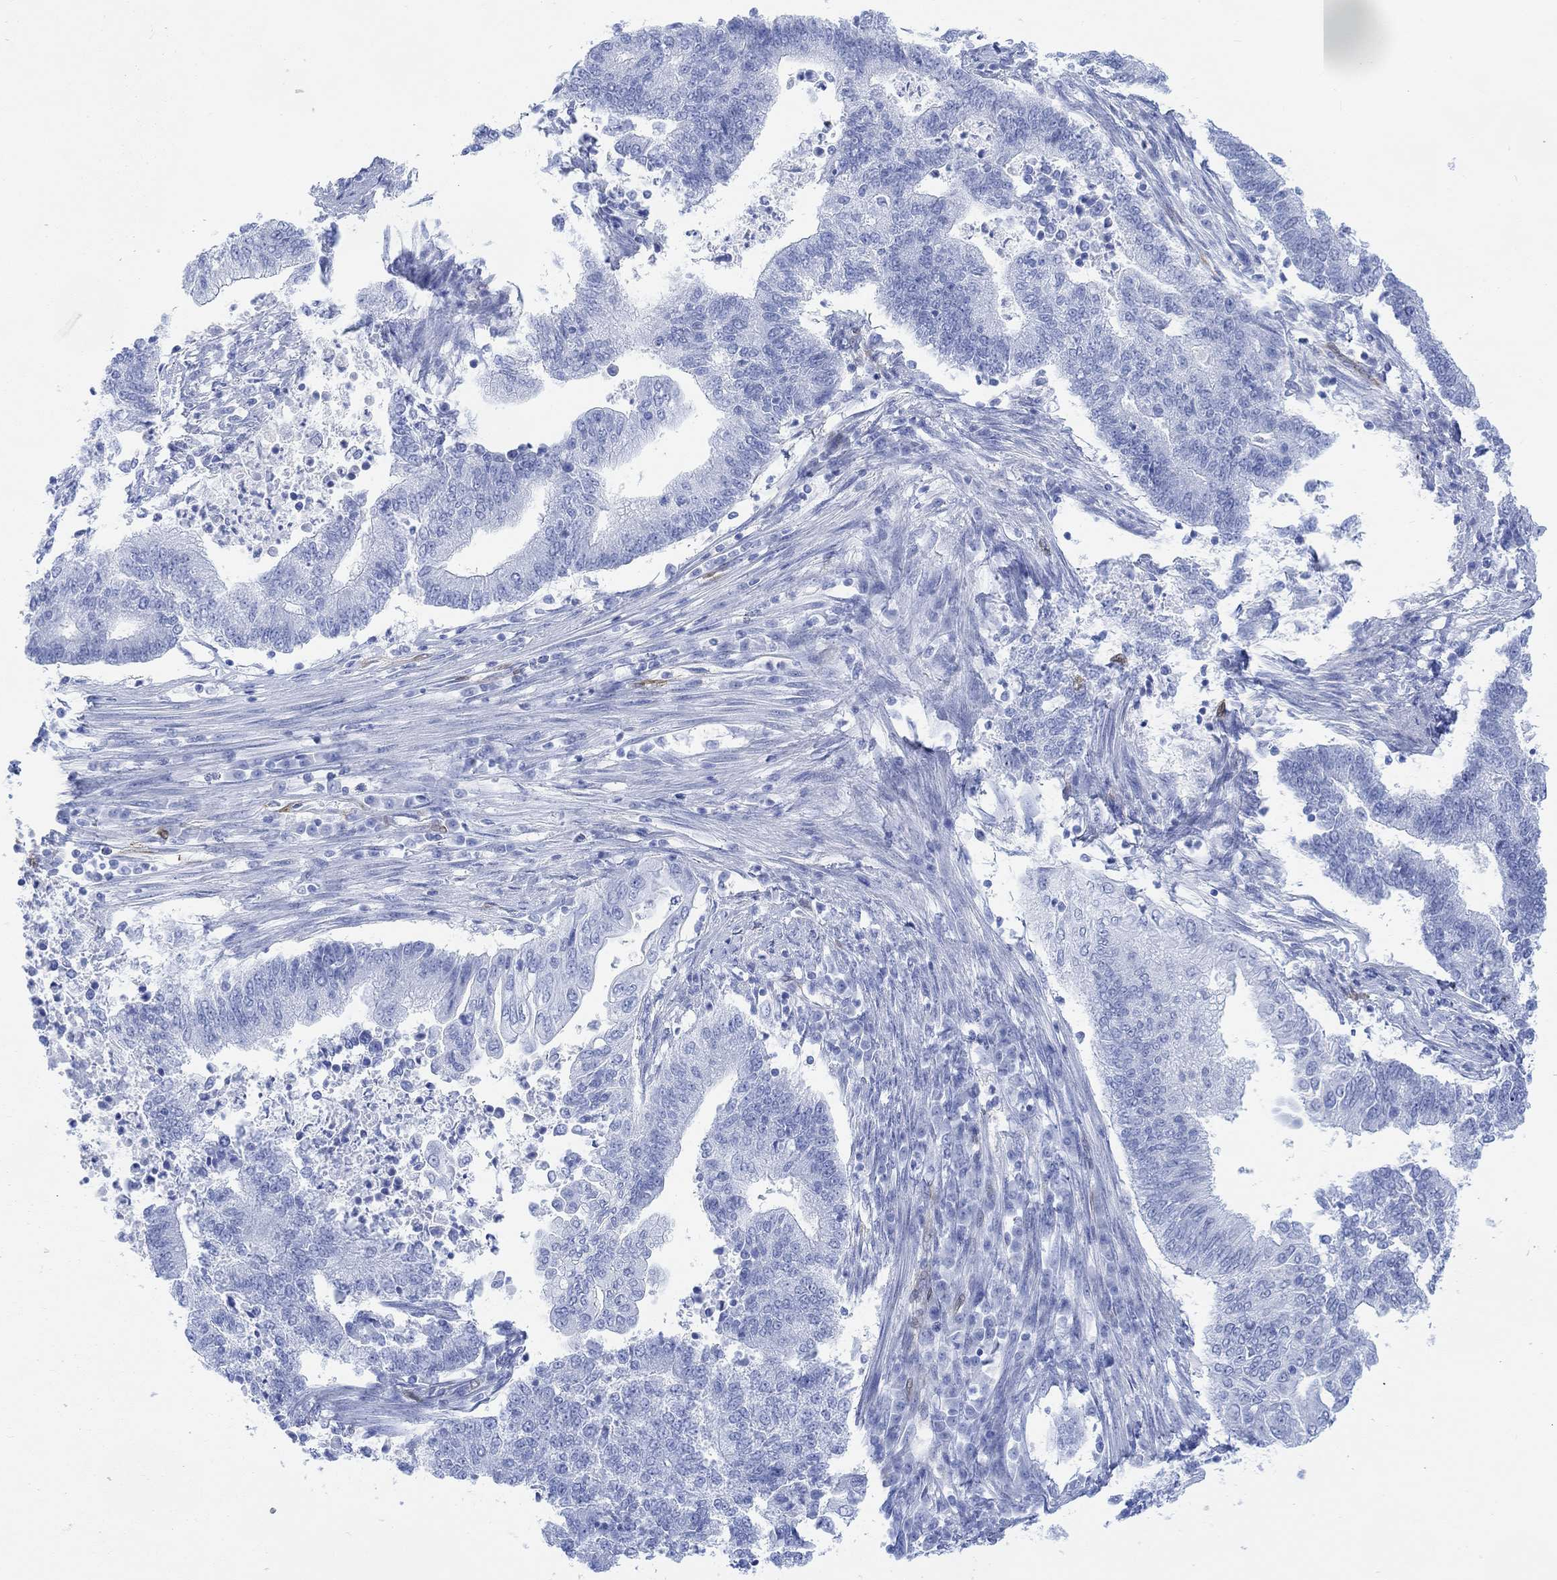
{"staining": {"intensity": "negative", "quantity": "none", "location": "none"}, "tissue": "endometrial cancer", "cell_type": "Tumor cells", "image_type": "cancer", "snomed": [{"axis": "morphology", "description": "Adenocarcinoma, NOS"}, {"axis": "topography", "description": "Uterus"}, {"axis": "topography", "description": "Endometrium"}], "caption": "An IHC micrograph of endometrial cancer is shown. There is no staining in tumor cells of endometrial cancer.", "gene": "TPPP3", "patient": {"sex": "female", "age": 54}}